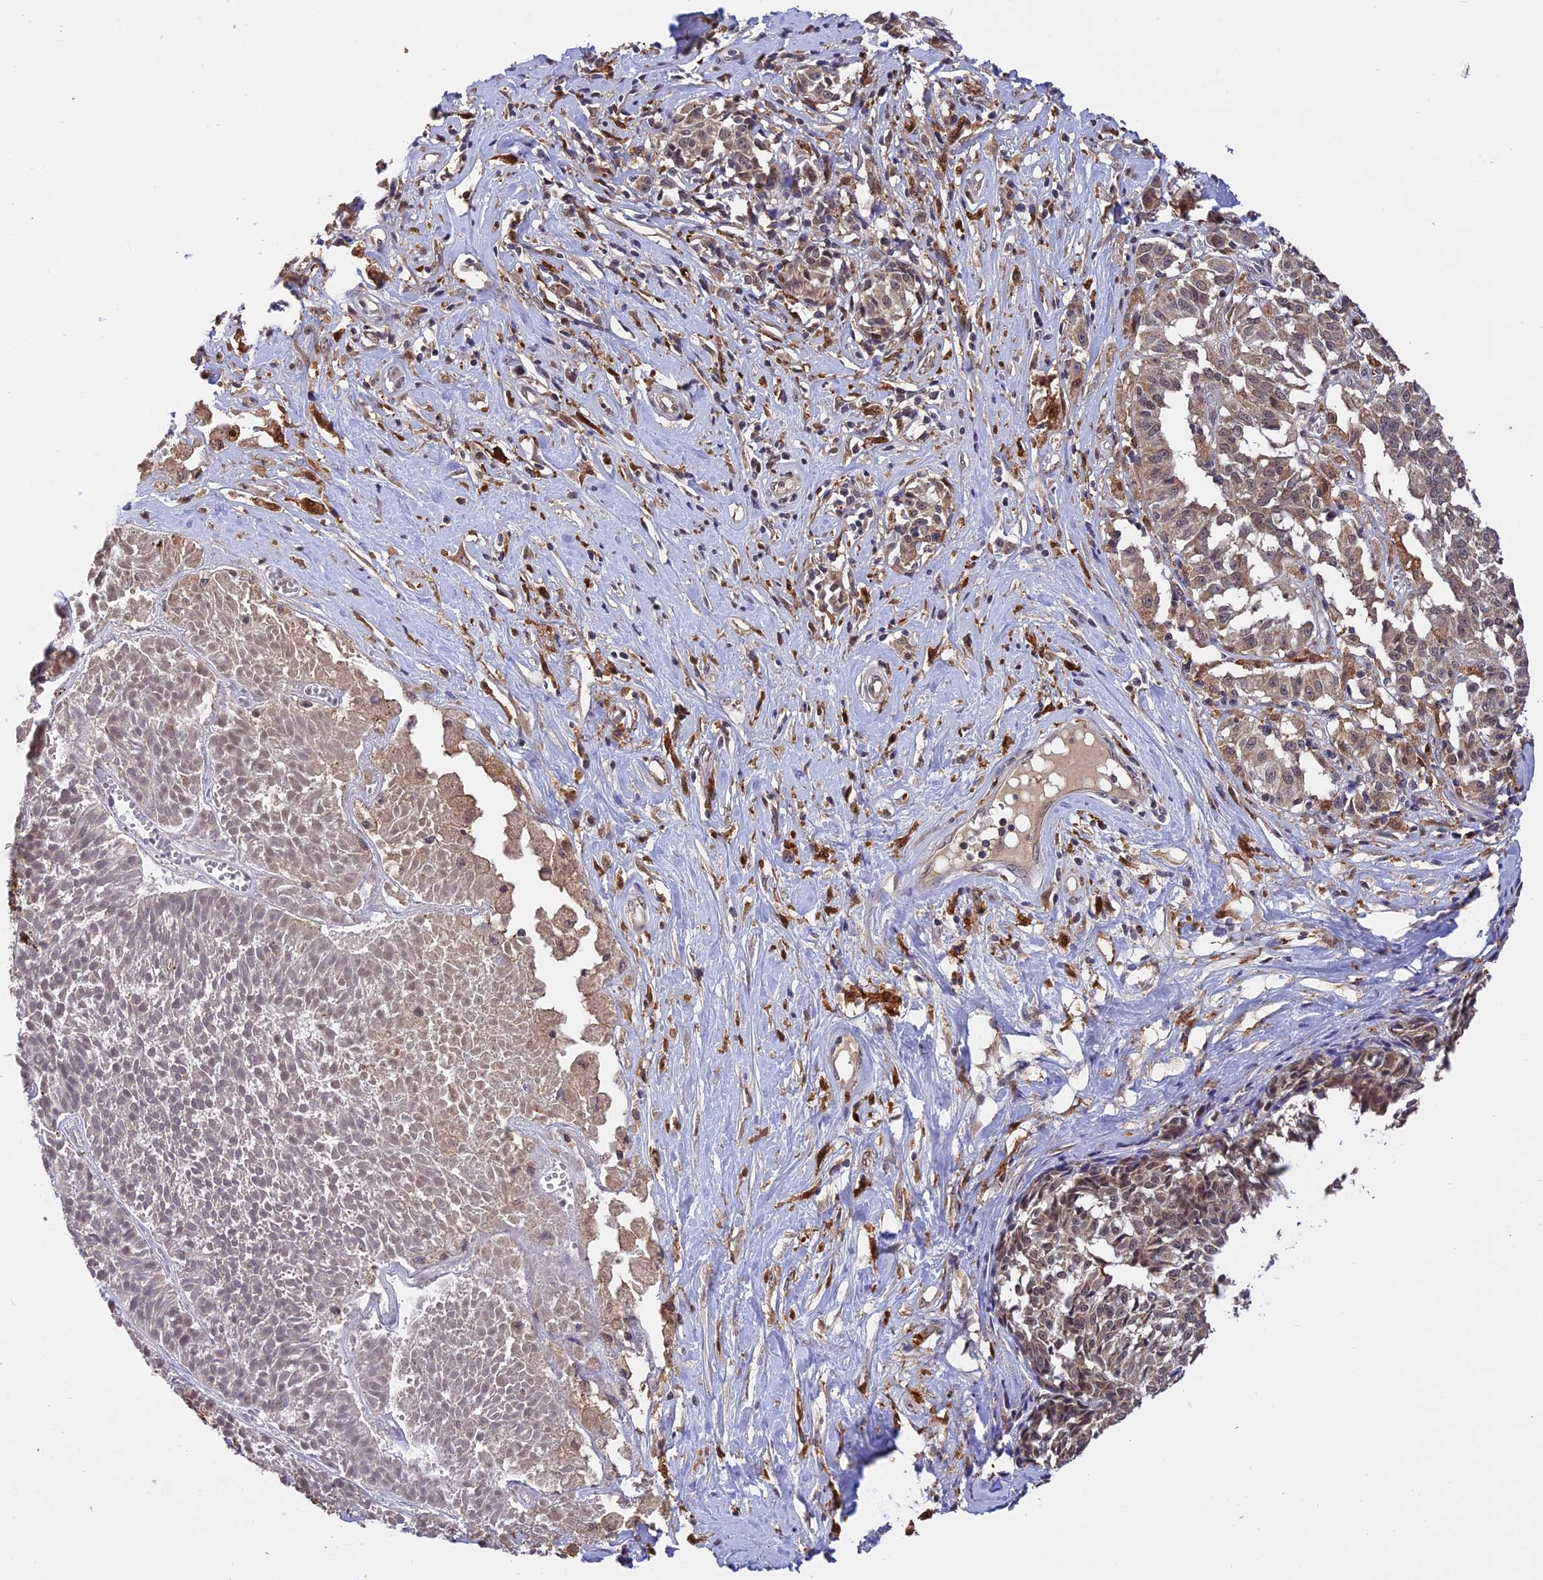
{"staining": {"intensity": "weak", "quantity": "25%-75%", "location": "nuclear"}, "tissue": "melanoma", "cell_type": "Tumor cells", "image_type": "cancer", "snomed": [{"axis": "morphology", "description": "Malignant melanoma, NOS"}, {"axis": "topography", "description": "Skin"}], "caption": "A brown stain shows weak nuclear positivity of a protein in melanoma tumor cells. Ihc stains the protein in brown and the nuclei are stained blue.", "gene": "MNS1", "patient": {"sex": "female", "age": 72}}